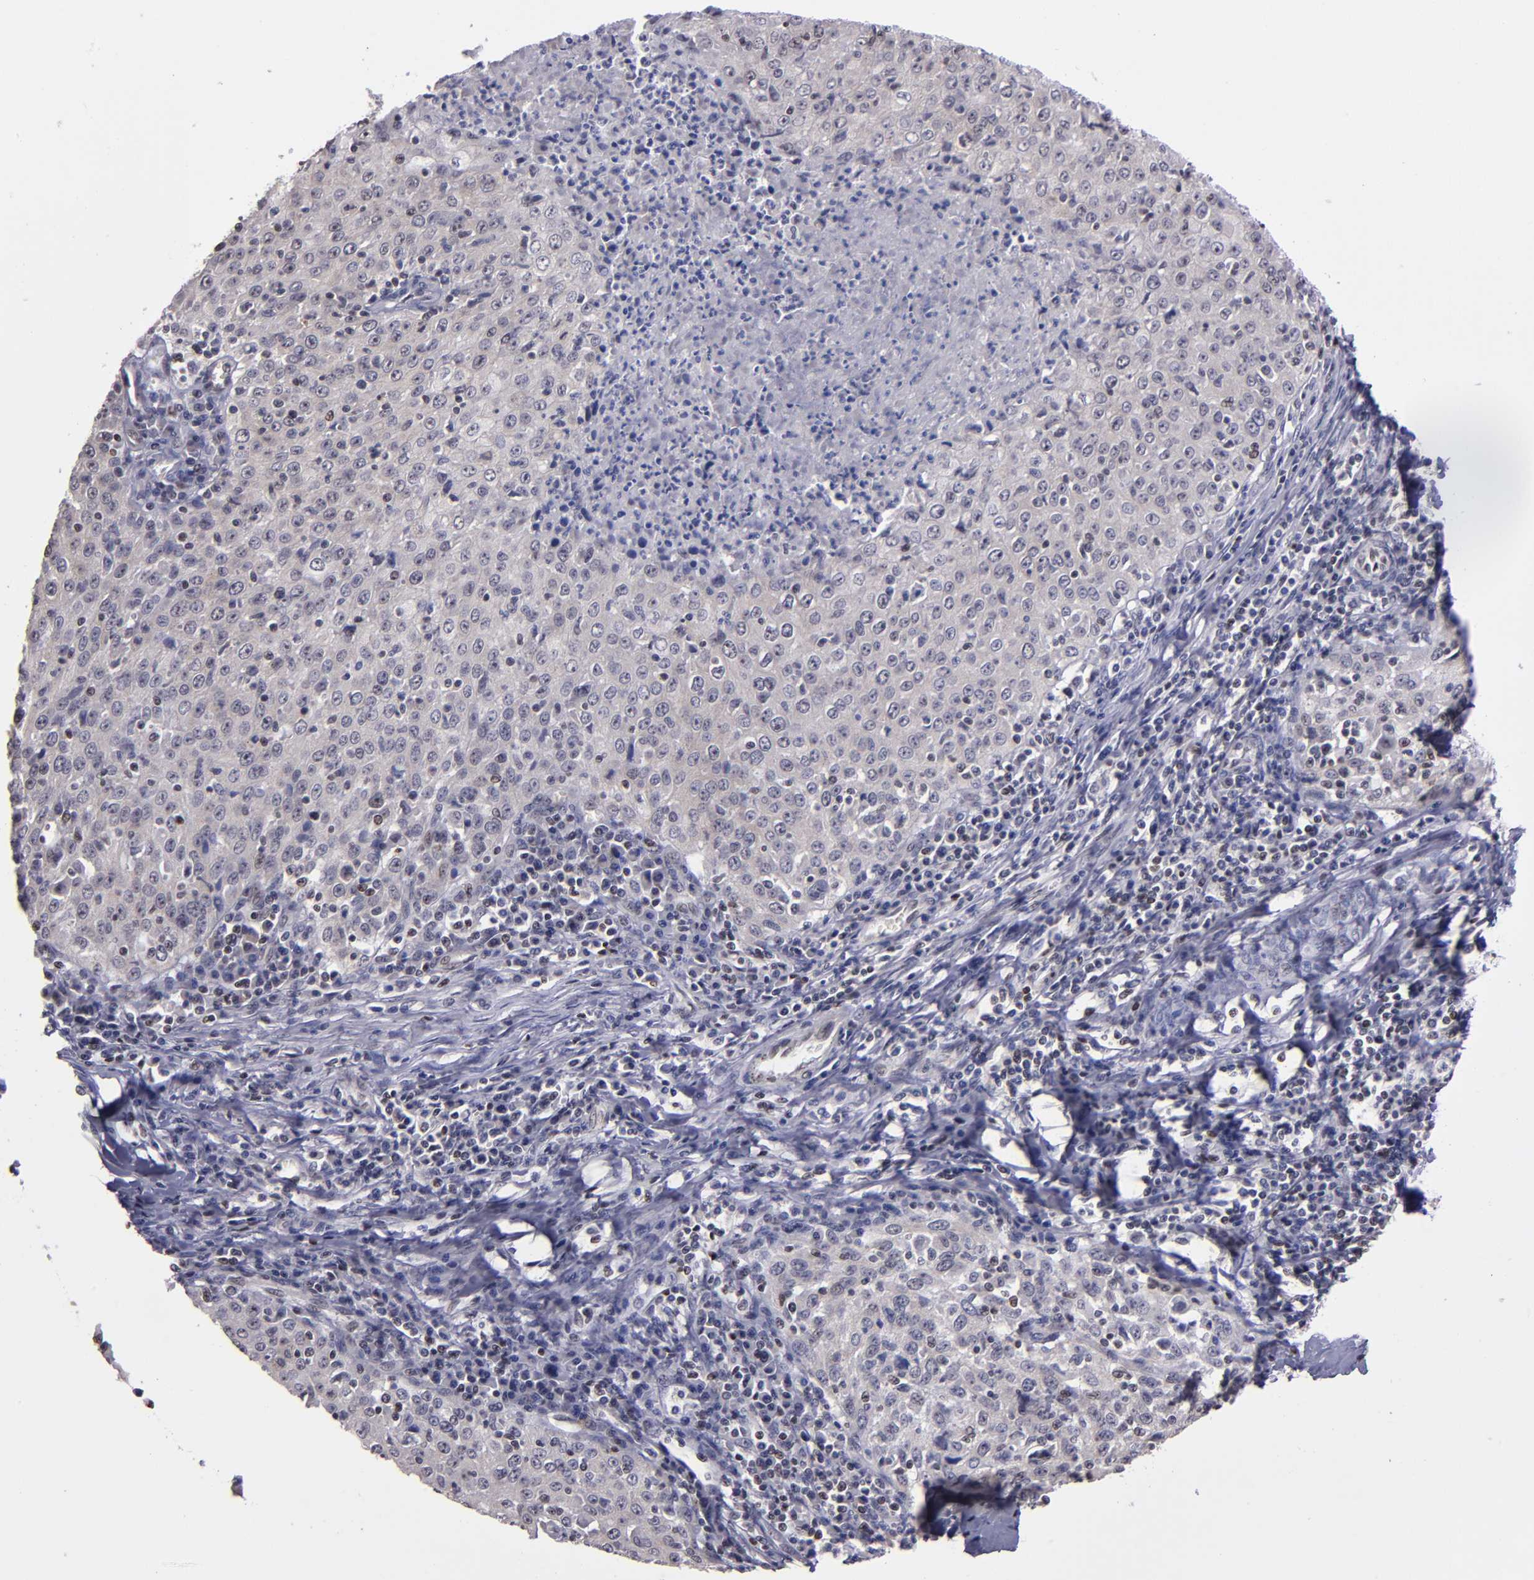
{"staining": {"intensity": "weak", "quantity": "<25%", "location": "cytoplasmic/membranous,nuclear"}, "tissue": "cervical cancer", "cell_type": "Tumor cells", "image_type": "cancer", "snomed": [{"axis": "morphology", "description": "Squamous cell carcinoma, NOS"}, {"axis": "topography", "description": "Cervix"}], "caption": "High power microscopy photomicrograph of an IHC micrograph of cervical squamous cell carcinoma, revealing no significant positivity in tumor cells.", "gene": "DDX24", "patient": {"sex": "female", "age": 27}}